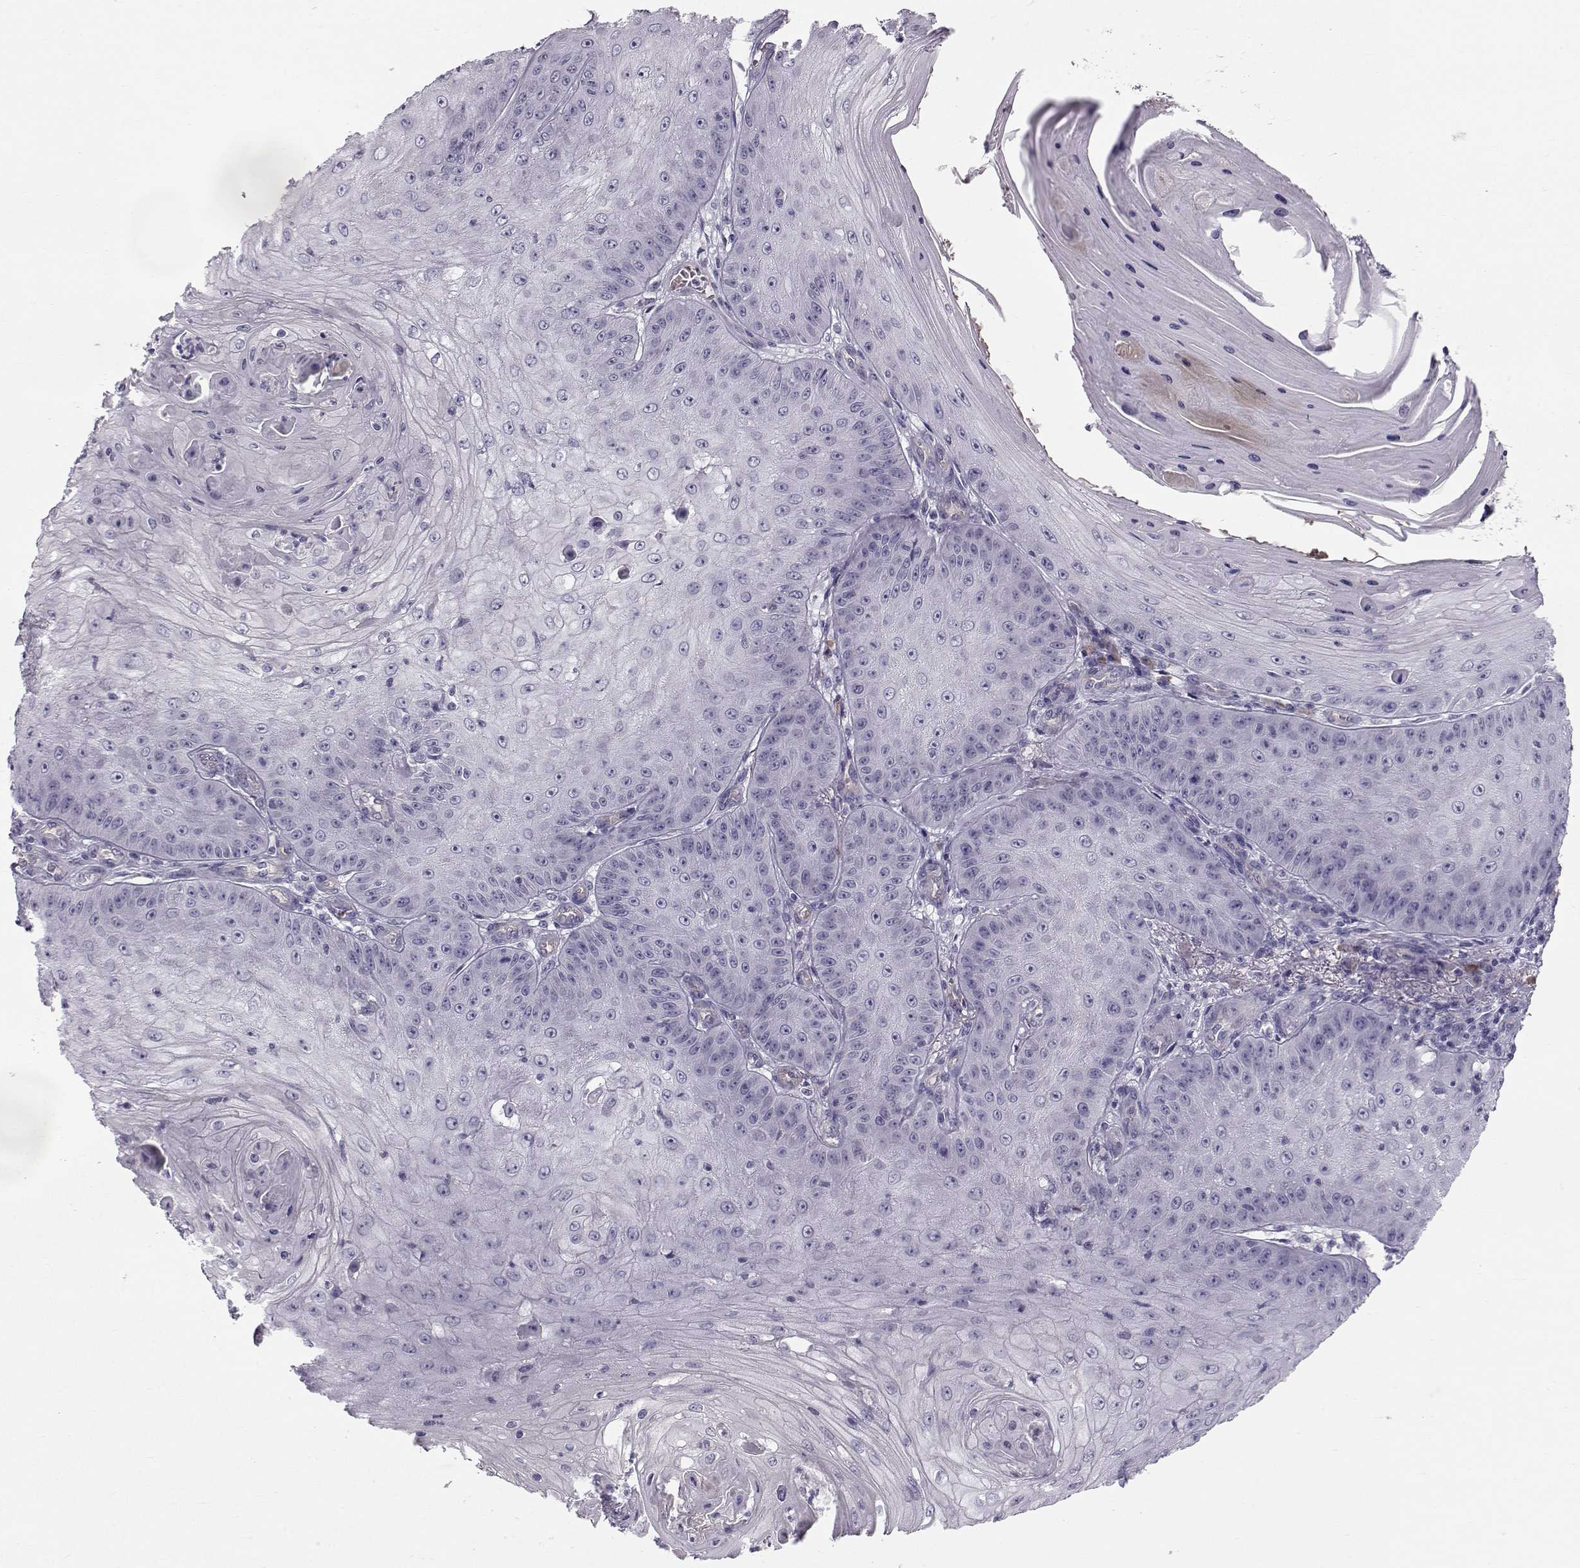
{"staining": {"intensity": "negative", "quantity": "none", "location": "none"}, "tissue": "skin cancer", "cell_type": "Tumor cells", "image_type": "cancer", "snomed": [{"axis": "morphology", "description": "Squamous cell carcinoma, NOS"}, {"axis": "topography", "description": "Skin"}], "caption": "Photomicrograph shows no significant protein expression in tumor cells of skin cancer. (DAB immunohistochemistry (IHC), high magnification).", "gene": "QPCT", "patient": {"sex": "male", "age": 70}}